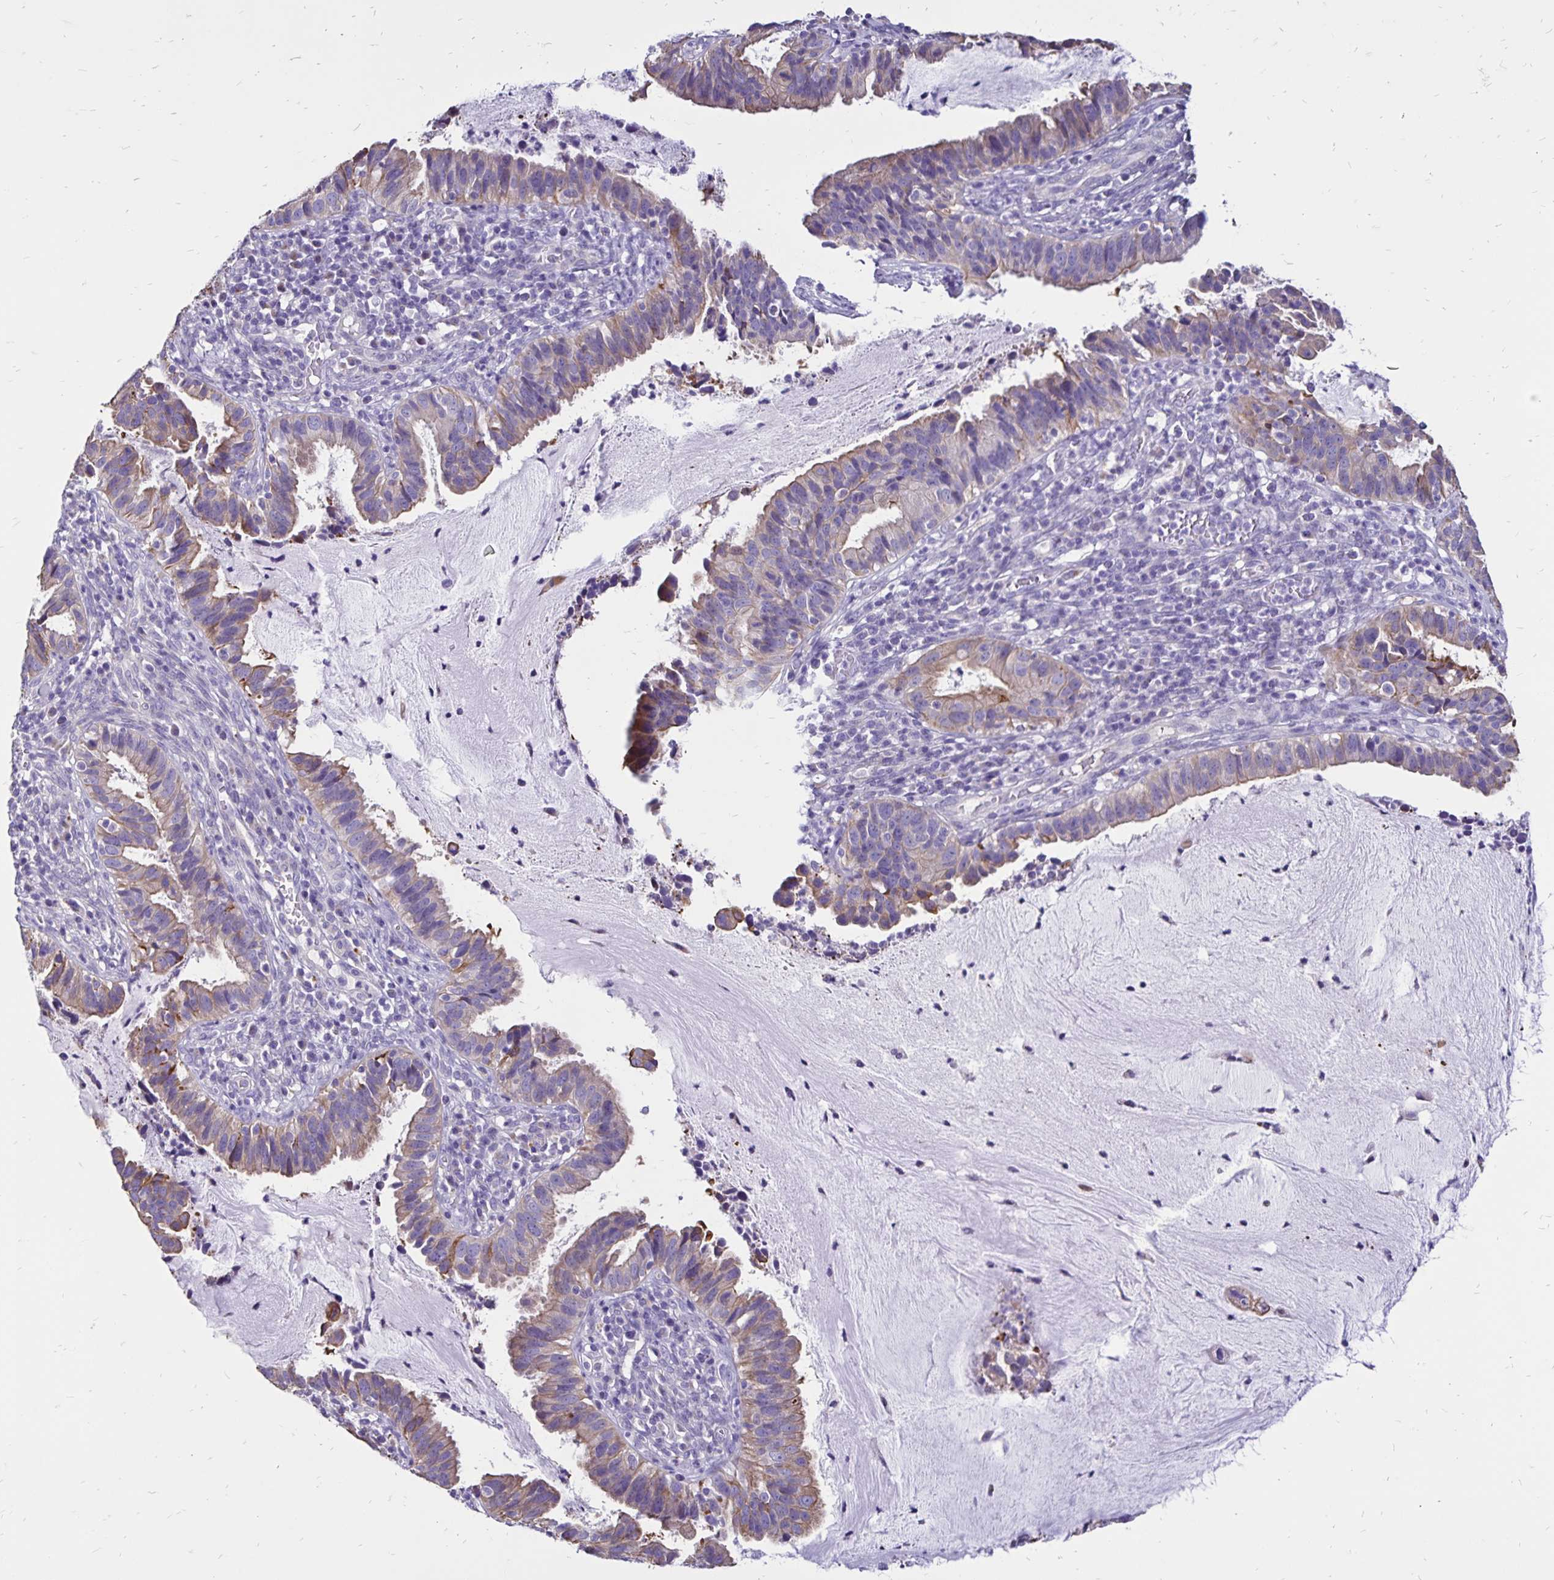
{"staining": {"intensity": "weak", "quantity": "25%-75%", "location": "cytoplasmic/membranous"}, "tissue": "cervical cancer", "cell_type": "Tumor cells", "image_type": "cancer", "snomed": [{"axis": "morphology", "description": "Adenocarcinoma, NOS"}, {"axis": "topography", "description": "Cervix"}], "caption": "Cervical adenocarcinoma tissue demonstrates weak cytoplasmic/membranous staining in about 25%-75% of tumor cells", "gene": "EVPL", "patient": {"sex": "female", "age": 34}}